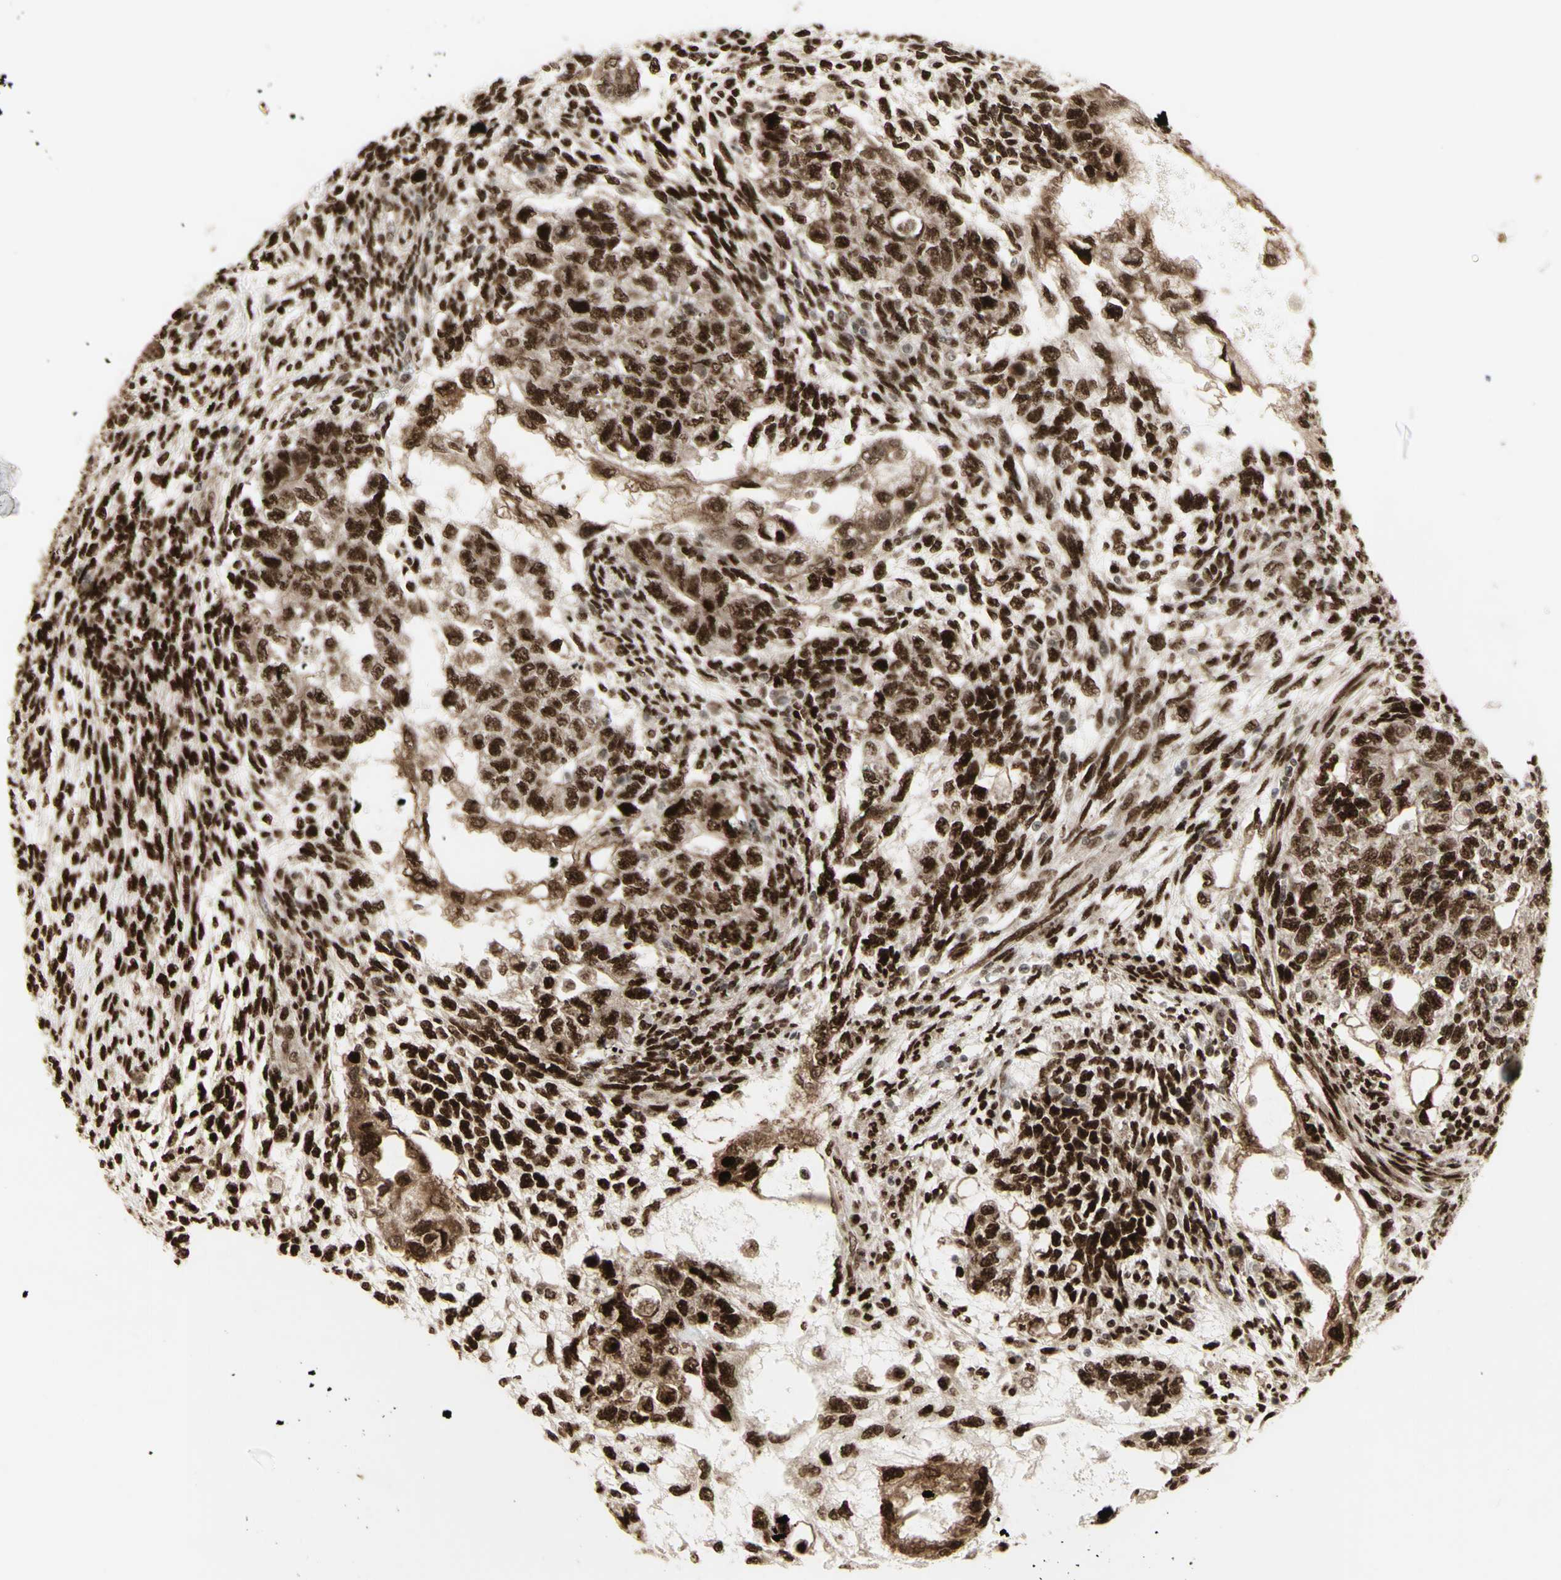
{"staining": {"intensity": "strong", "quantity": ">75%", "location": "cytoplasmic/membranous,nuclear"}, "tissue": "testis cancer", "cell_type": "Tumor cells", "image_type": "cancer", "snomed": [{"axis": "morphology", "description": "Normal tissue, NOS"}, {"axis": "morphology", "description": "Carcinoma, Embryonal, NOS"}, {"axis": "topography", "description": "Testis"}], "caption": "DAB (3,3'-diaminobenzidine) immunohistochemical staining of human testis cancer exhibits strong cytoplasmic/membranous and nuclear protein expression in approximately >75% of tumor cells.", "gene": "CBX1", "patient": {"sex": "male", "age": 36}}